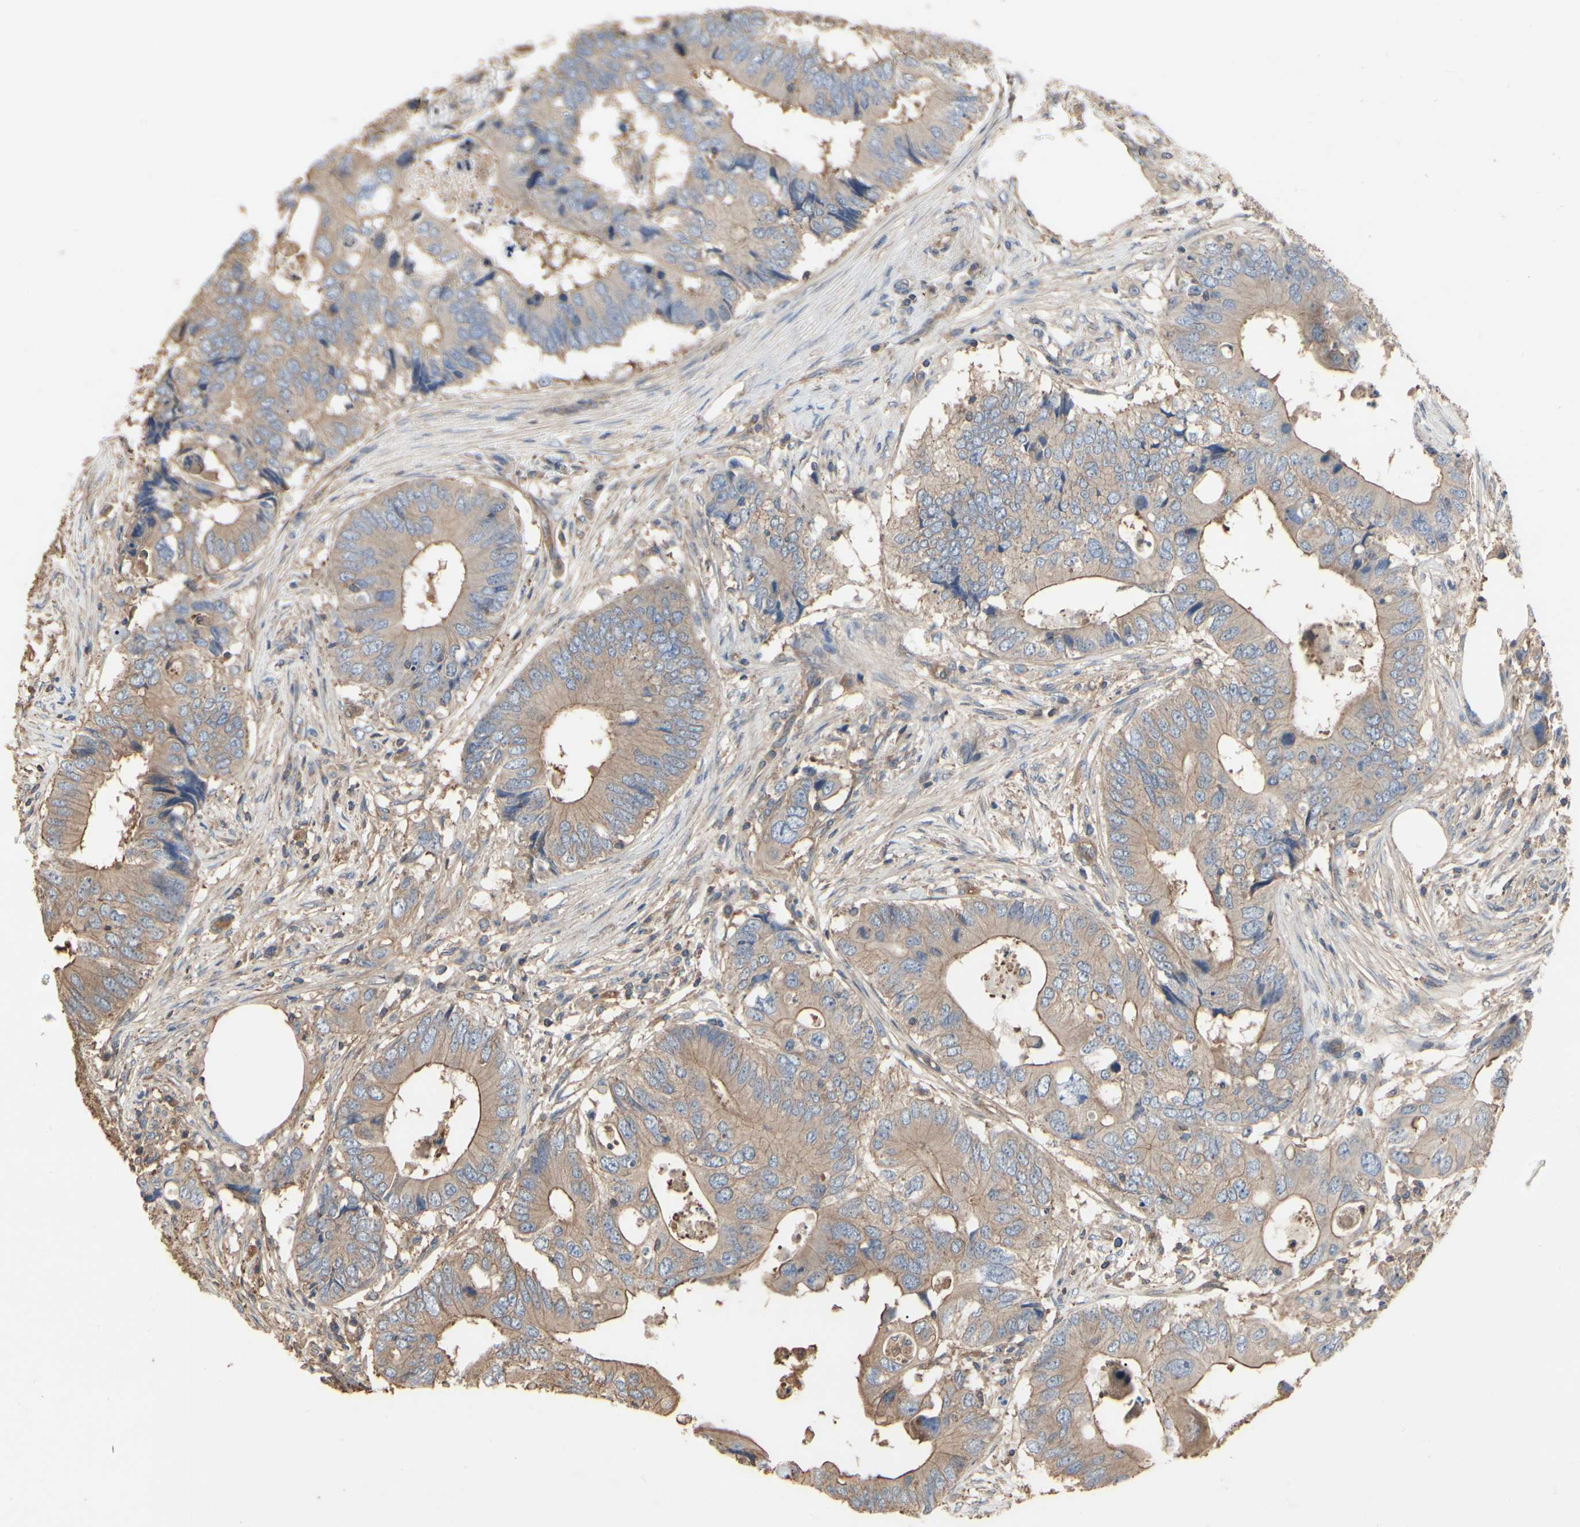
{"staining": {"intensity": "moderate", "quantity": ">75%", "location": "cytoplasmic/membranous"}, "tissue": "colorectal cancer", "cell_type": "Tumor cells", "image_type": "cancer", "snomed": [{"axis": "morphology", "description": "Adenocarcinoma, NOS"}, {"axis": "topography", "description": "Colon"}], "caption": "Protein analysis of colorectal cancer (adenocarcinoma) tissue demonstrates moderate cytoplasmic/membranous staining in approximately >75% of tumor cells.", "gene": "PDZK1", "patient": {"sex": "male", "age": 71}}